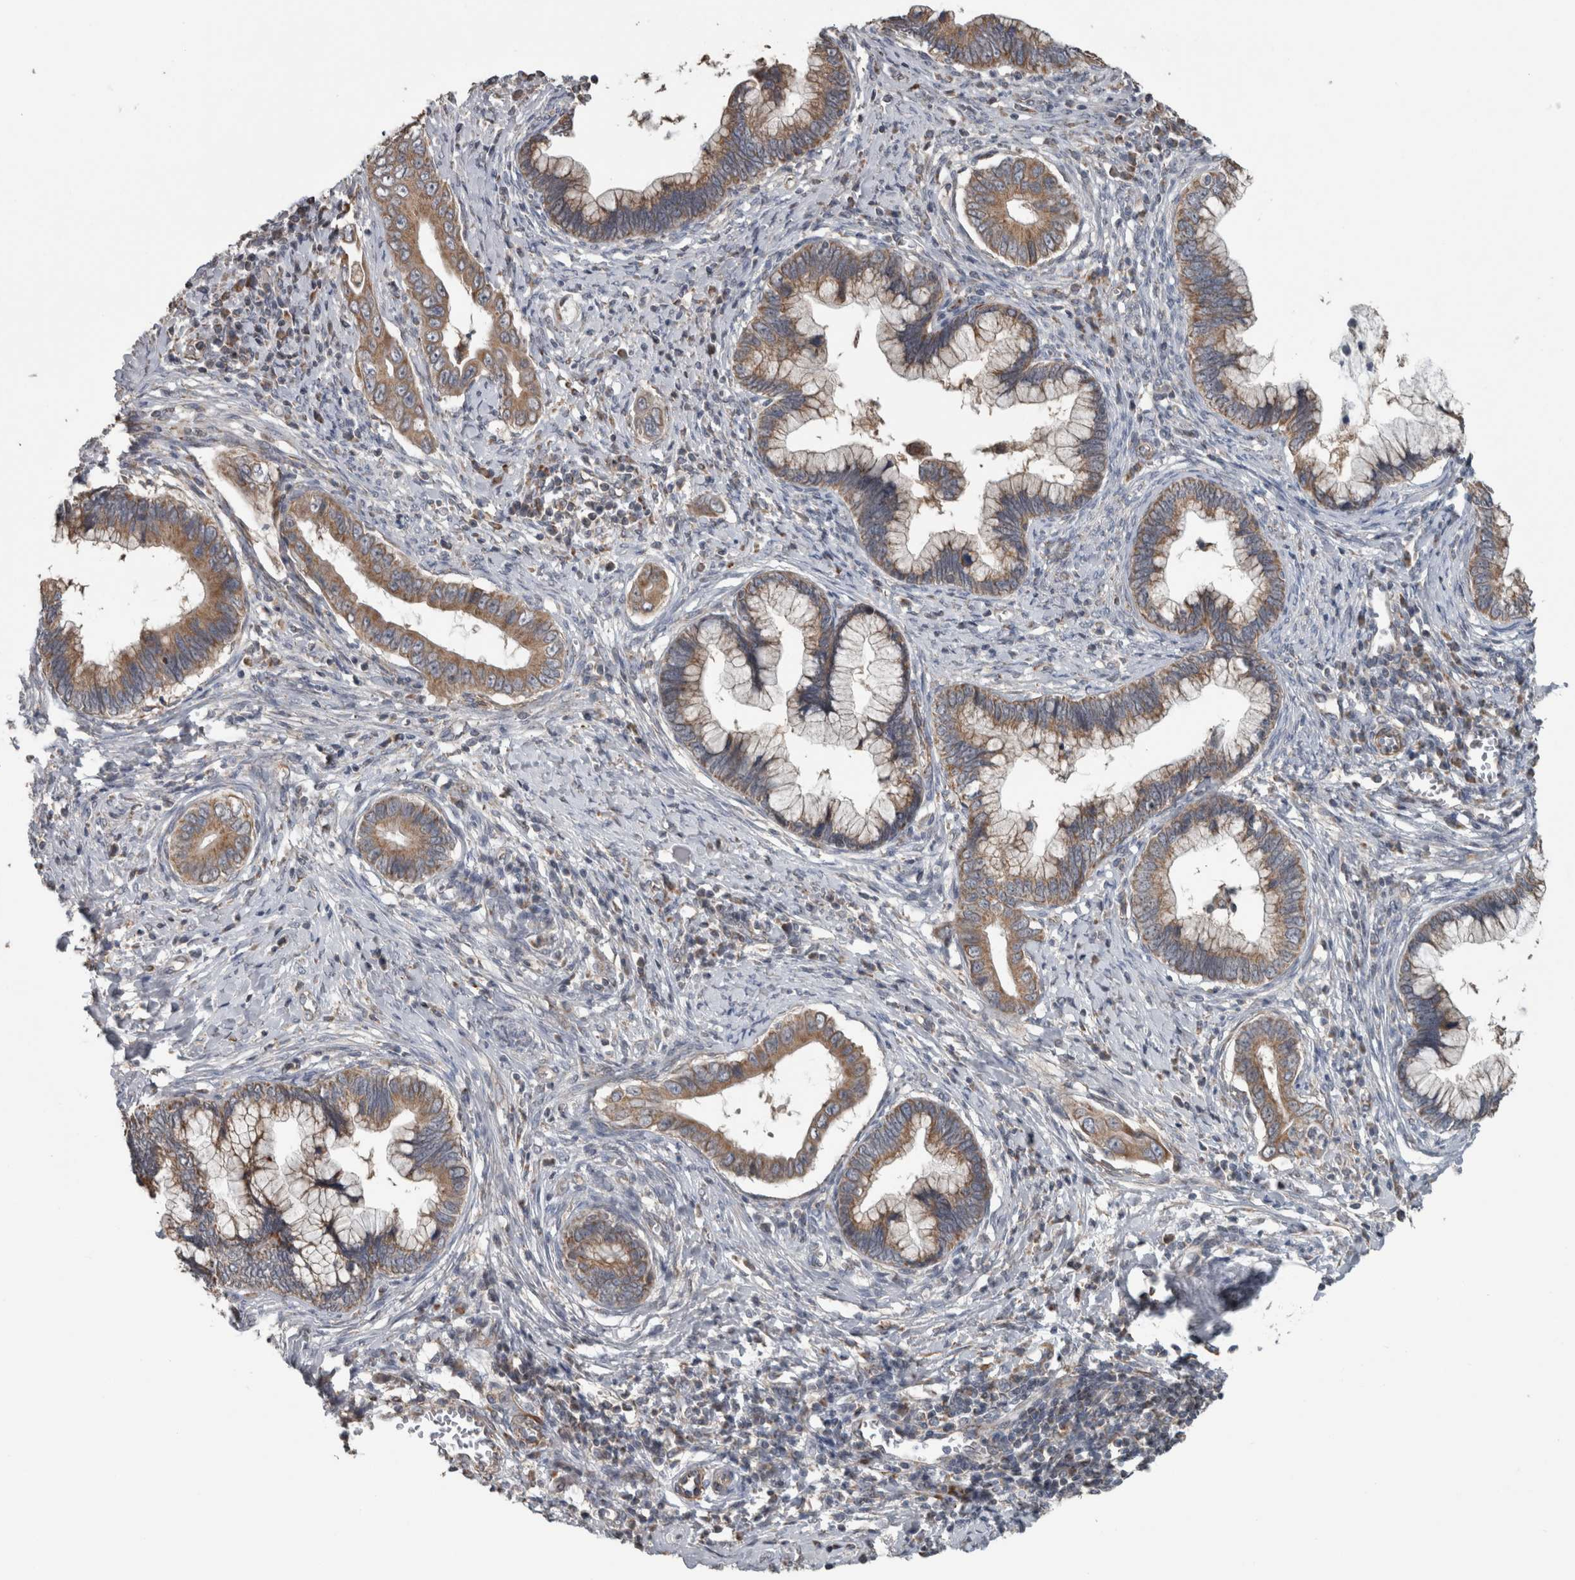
{"staining": {"intensity": "moderate", "quantity": ">75%", "location": "cytoplasmic/membranous"}, "tissue": "cervical cancer", "cell_type": "Tumor cells", "image_type": "cancer", "snomed": [{"axis": "morphology", "description": "Adenocarcinoma, NOS"}, {"axis": "topography", "description": "Cervix"}], "caption": "Cervical cancer (adenocarcinoma) stained with DAB immunohistochemistry displays medium levels of moderate cytoplasmic/membranous expression in about >75% of tumor cells.", "gene": "ARMC1", "patient": {"sex": "female", "age": 44}}